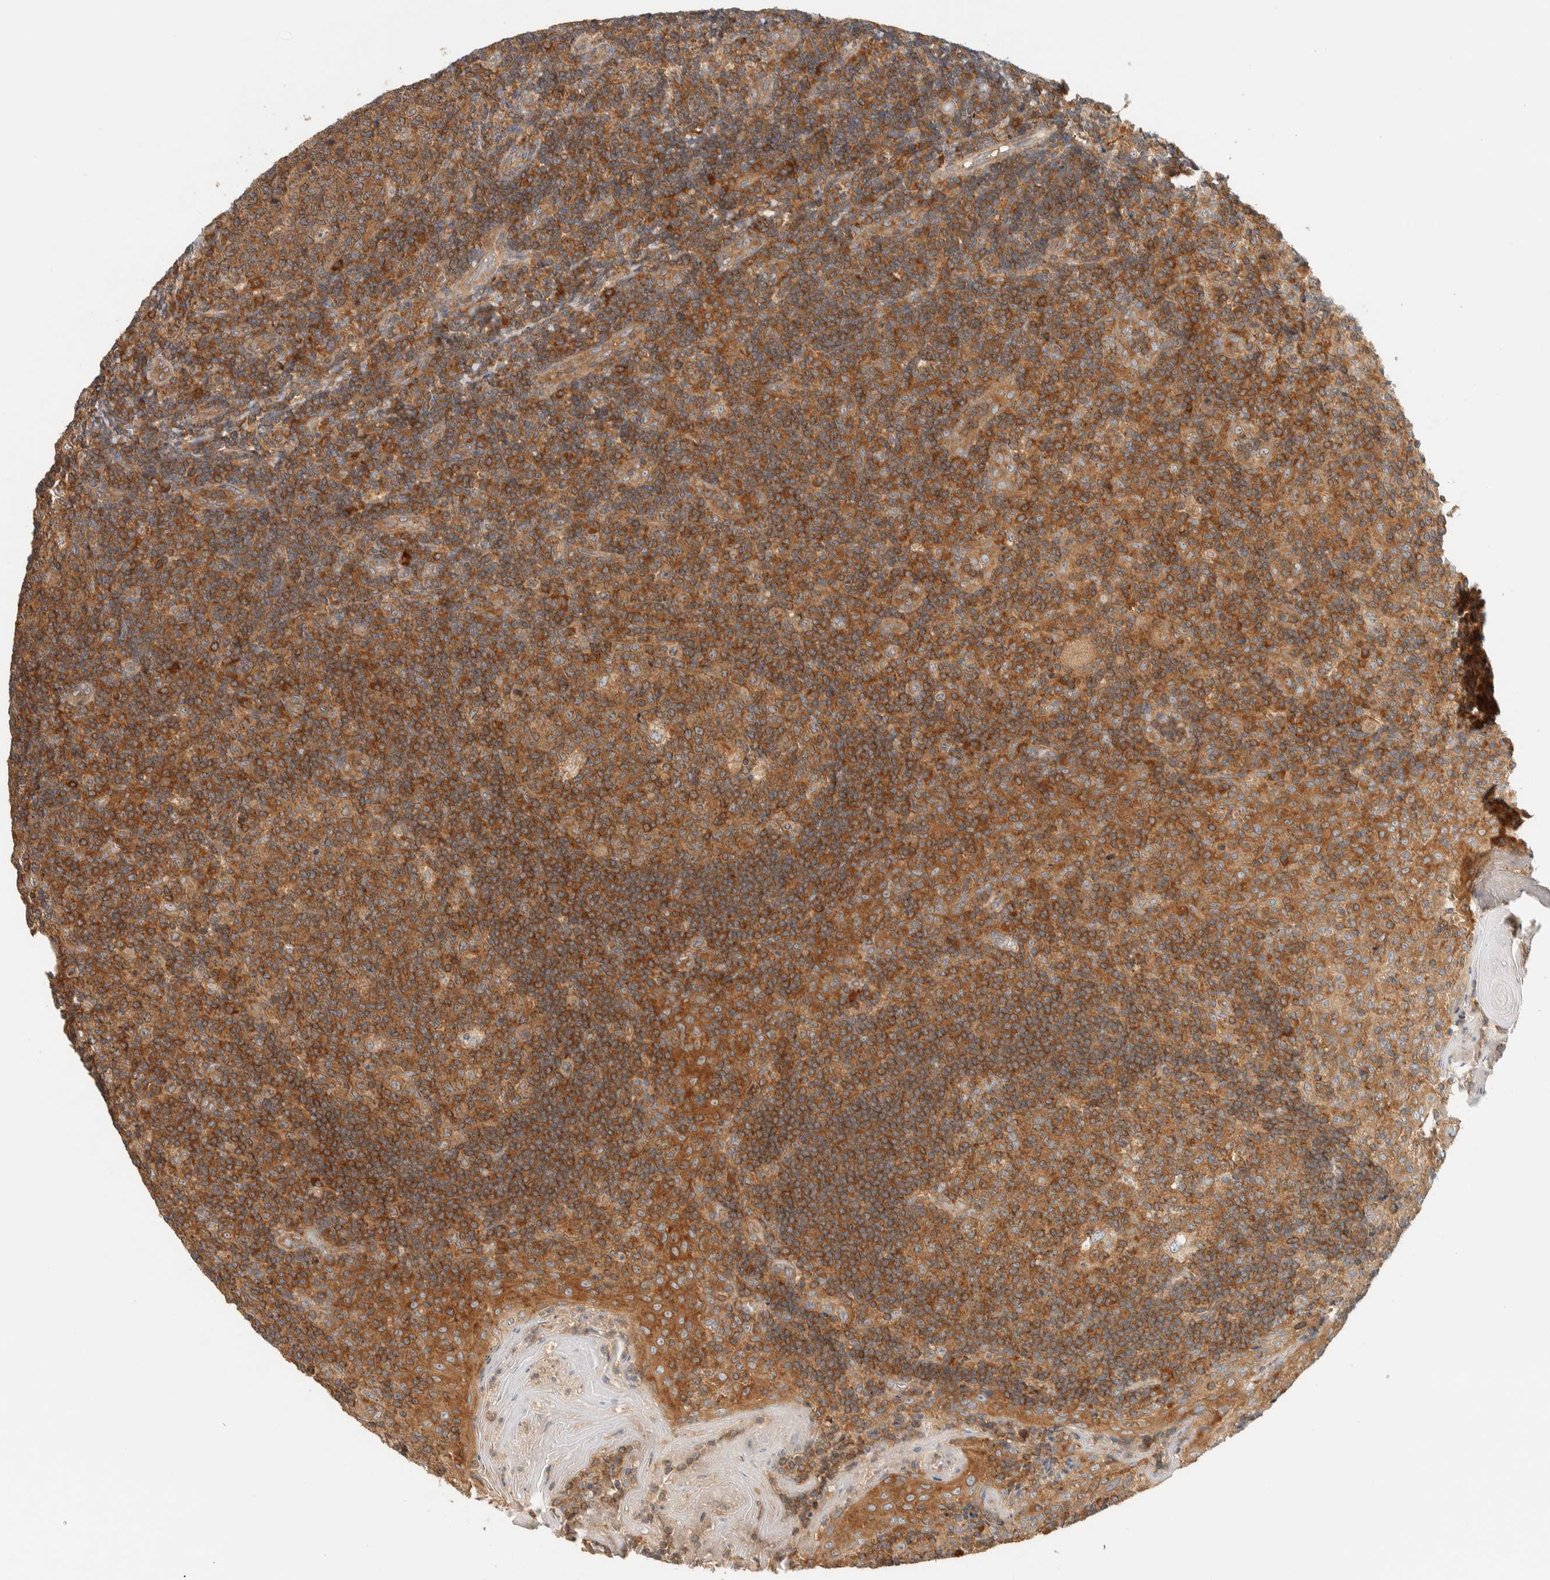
{"staining": {"intensity": "moderate", "quantity": ">75%", "location": "cytoplasmic/membranous"}, "tissue": "tonsil", "cell_type": "Germinal center cells", "image_type": "normal", "snomed": [{"axis": "morphology", "description": "Normal tissue, NOS"}, {"axis": "topography", "description": "Tonsil"}], "caption": "Benign tonsil was stained to show a protein in brown. There is medium levels of moderate cytoplasmic/membranous positivity in approximately >75% of germinal center cells.", "gene": "ARFGEF1", "patient": {"sex": "female", "age": 19}}